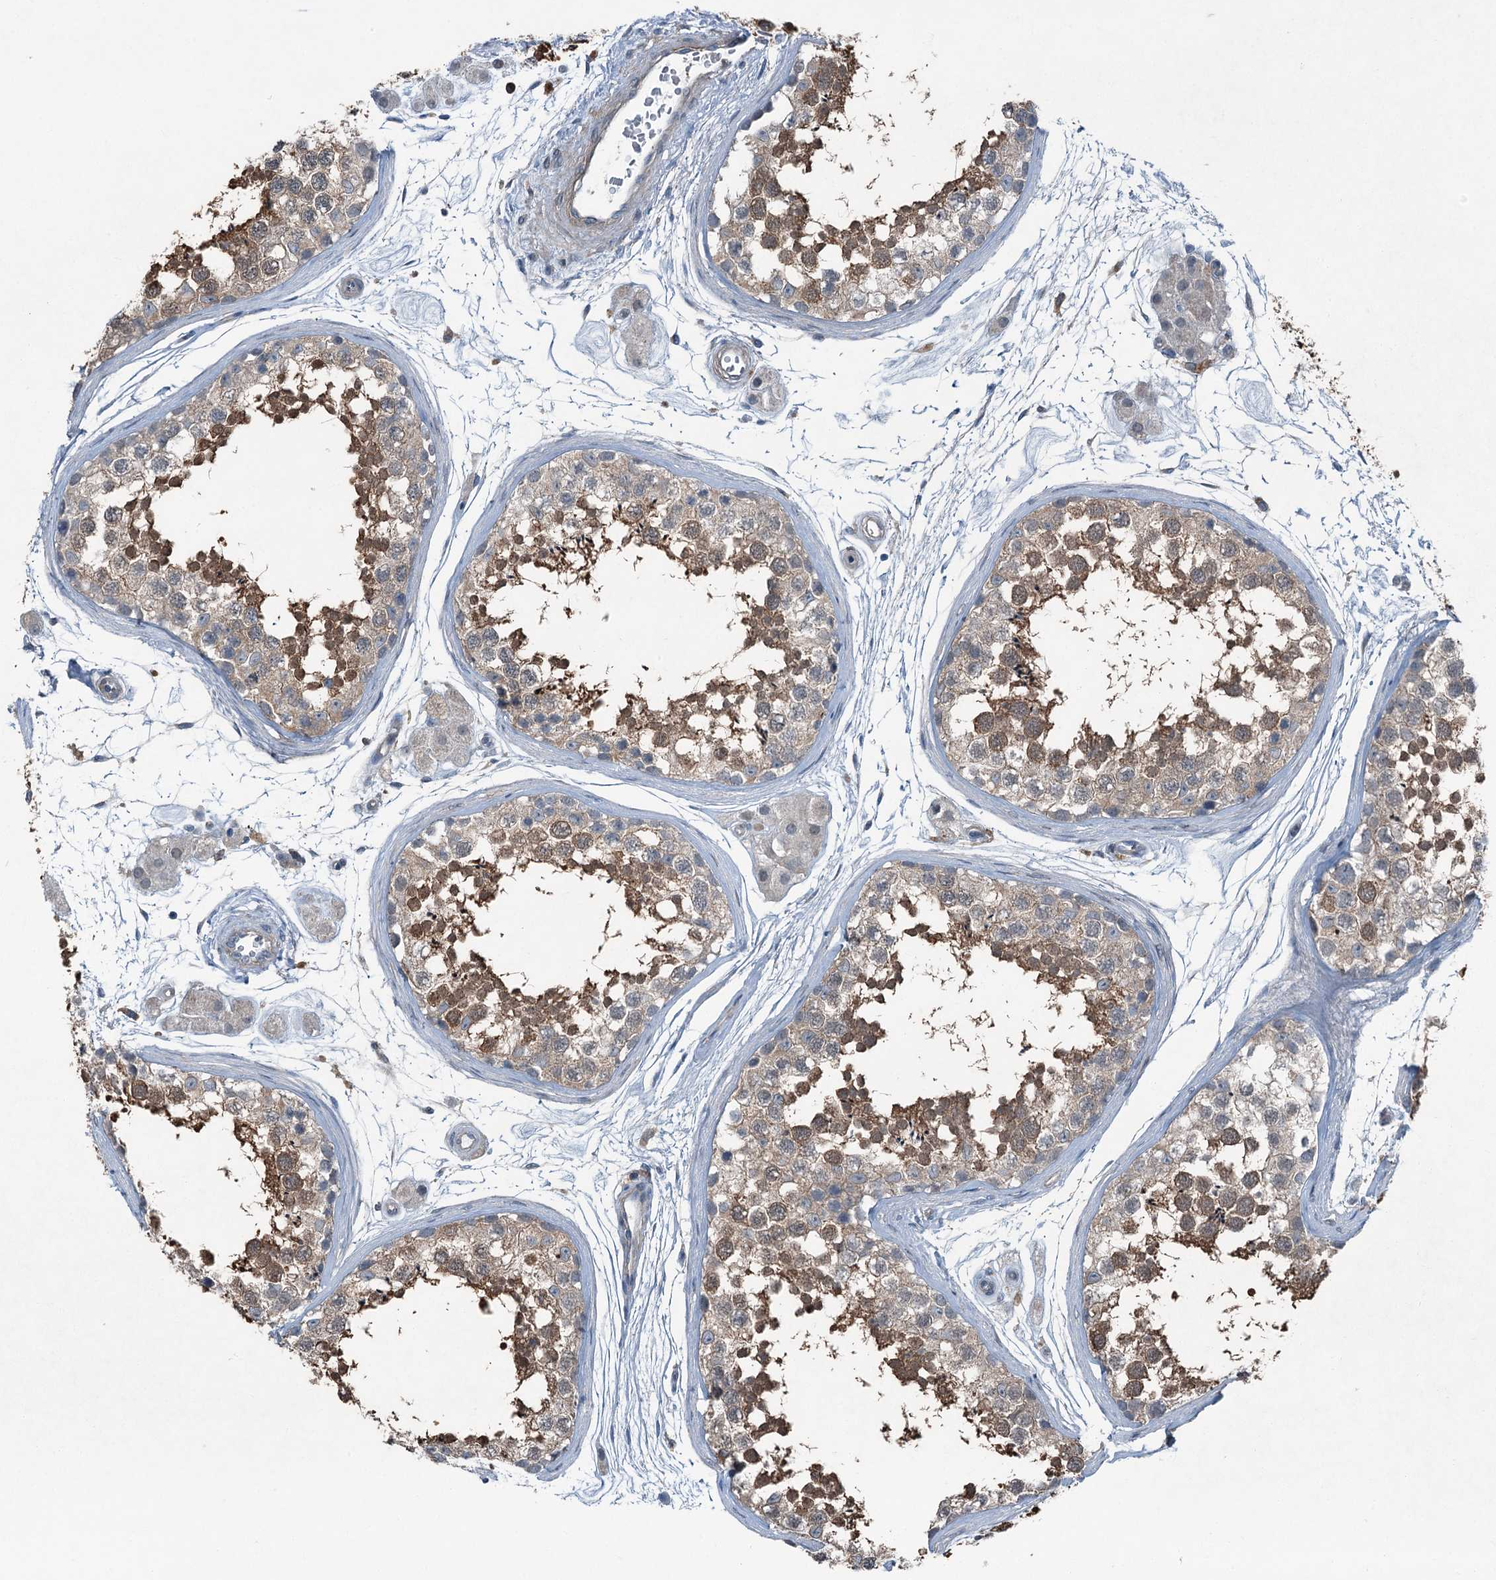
{"staining": {"intensity": "moderate", "quantity": ">75%", "location": "cytoplasmic/membranous"}, "tissue": "testis", "cell_type": "Cells in seminiferous ducts", "image_type": "normal", "snomed": [{"axis": "morphology", "description": "Normal tissue, NOS"}, {"axis": "topography", "description": "Testis"}], "caption": "IHC (DAB (3,3'-diaminobenzidine)) staining of normal human testis shows moderate cytoplasmic/membranous protein staining in approximately >75% of cells in seminiferous ducts.", "gene": "AXL", "patient": {"sex": "male", "age": 56}}